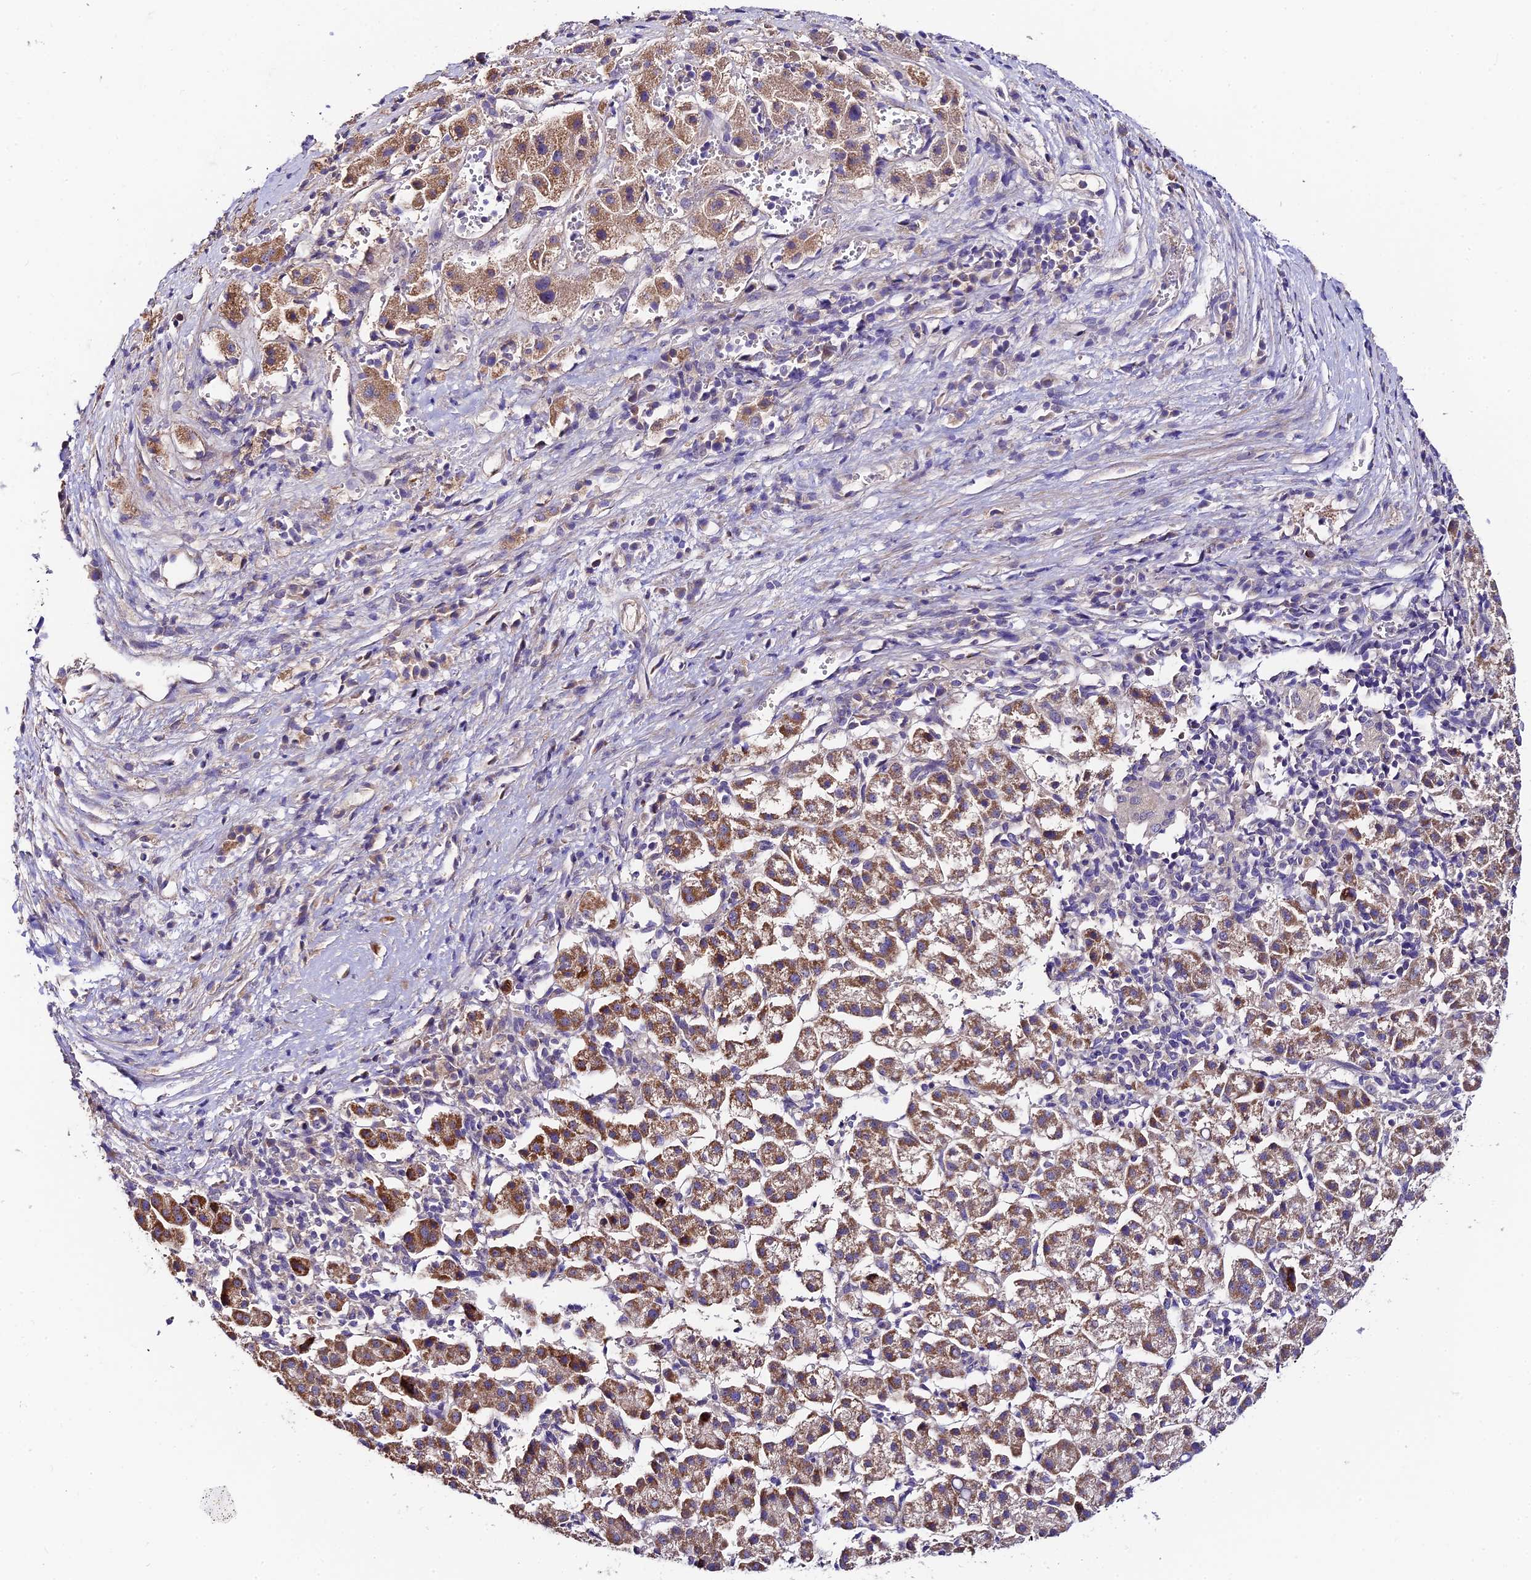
{"staining": {"intensity": "moderate", "quantity": ">75%", "location": "cytoplasmic/membranous"}, "tissue": "liver cancer", "cell_type": "Tumor cells", "image_type": "cancer", "snomed": [{"axis": "morphology", "description": "Carcinoma, Hepatocellular, NOS"}, {"axis": "topography", "description": "Liver"}], "caption": "High-magnification brightfield microscopy of liver hepatocellular carcinoma stained with DAB (3,3'-diaminobenzidine) (brown) and counterstained with hematoxylin (blue). tumor cells exhibit moderate cytoplasmic/membranous staining is present in approximately>75% of cells.", "gene": "C3orf20", "patient": {"sex": "female", "age": 58}}